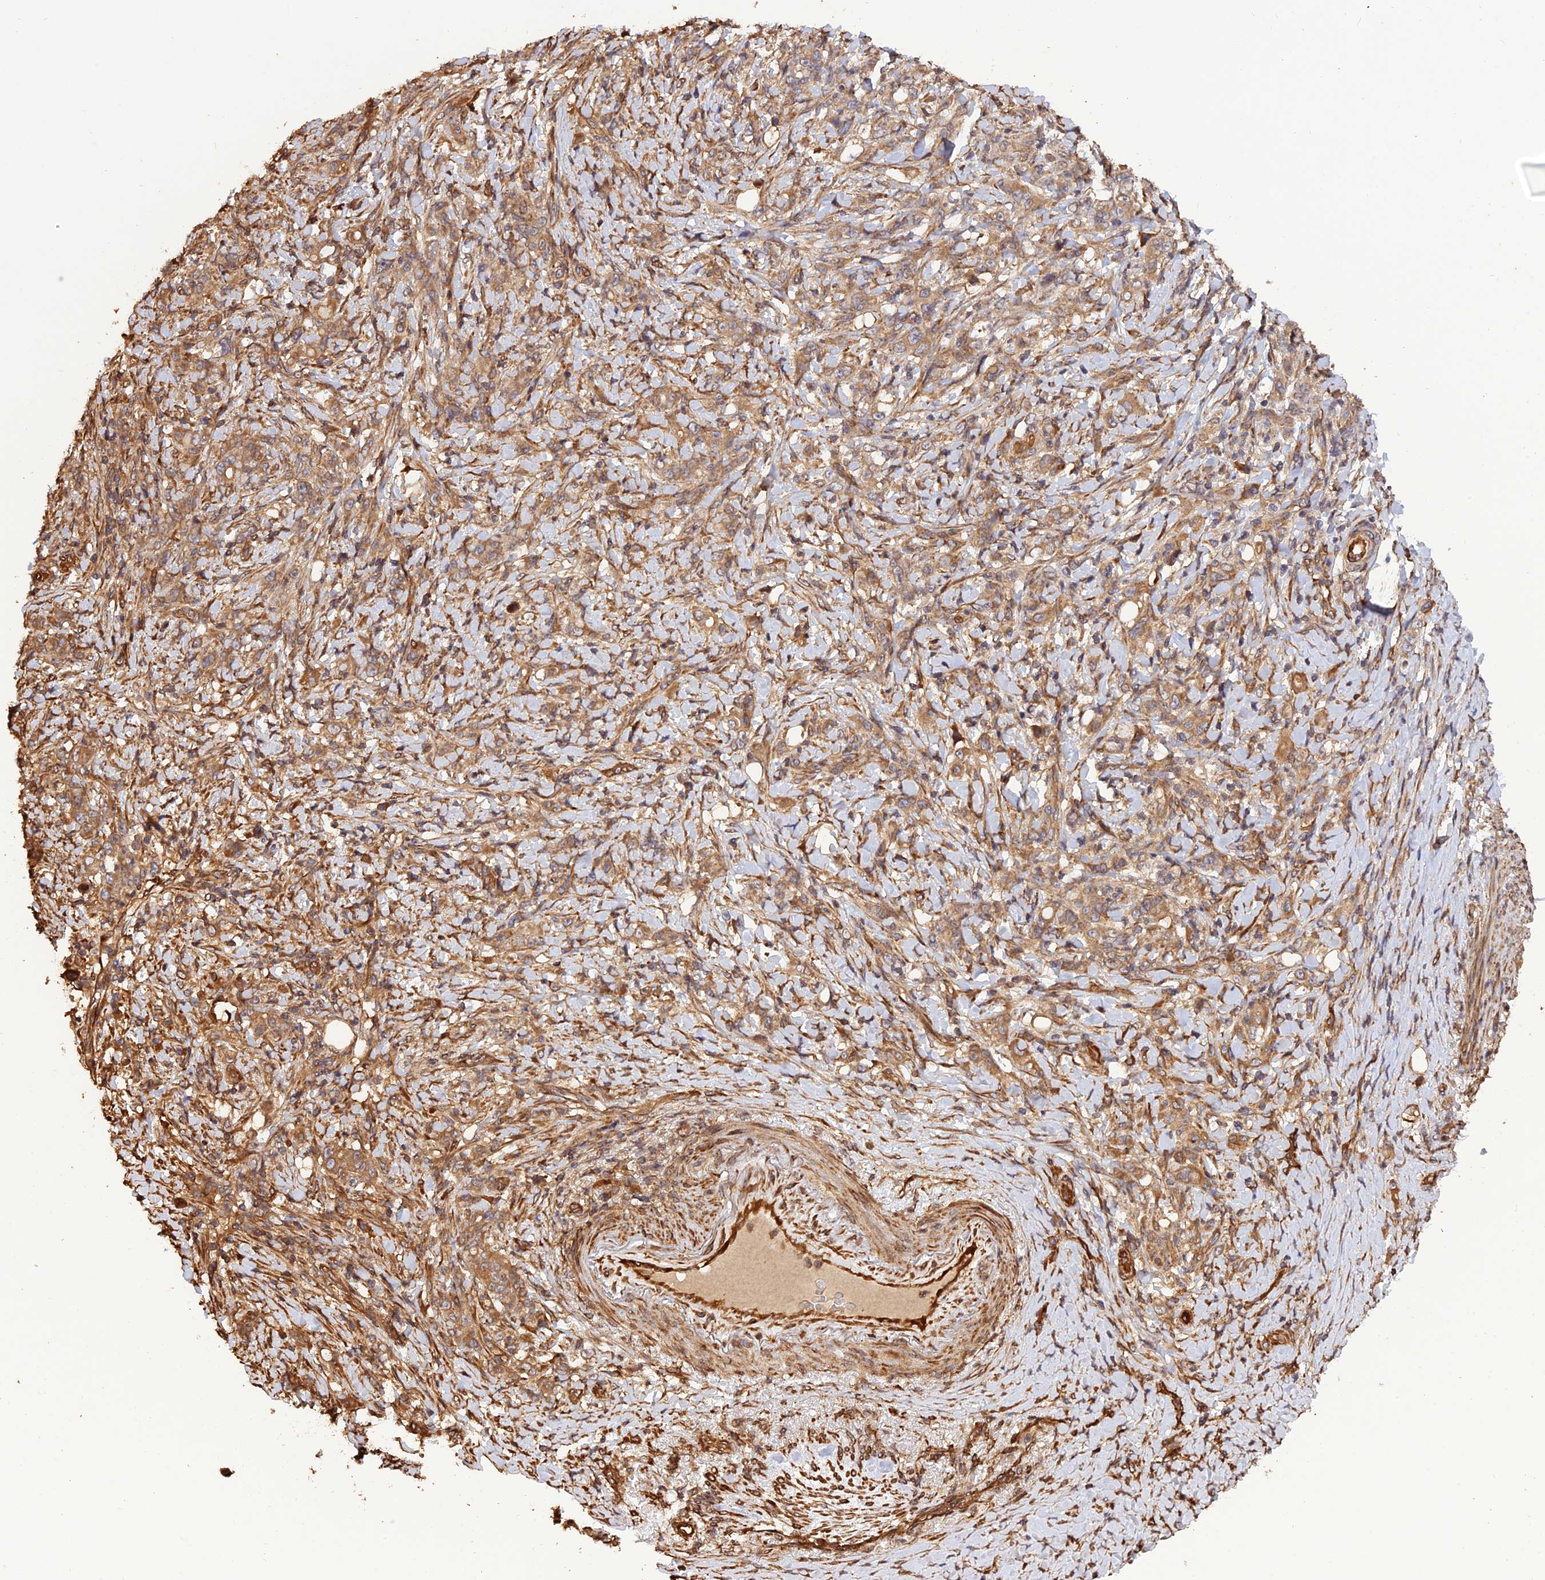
{"staining": {"intensity": "moderate", "quantity": ">75%", "location": "cytoplasmic/membranous"}, "tissue": "stomach cancer", "cell_type": "Tumor cells", "image_type": "cancer", "snomed": [{"axis": "morphology", "description": "Normal tissue, NOS"}, {"axis": "morphology", "description": "Adenocarcinoma, NOS"}, {"axis": "topography", "description": "Stomach"}], "caption": "Tumor cells reveal moderate cytoplasmic/membranous positivity in about >75% of cells in adenocarcinoma (stomach).", "gene": "CREBL2", "patient": {"sex": "female", "age": 79}}